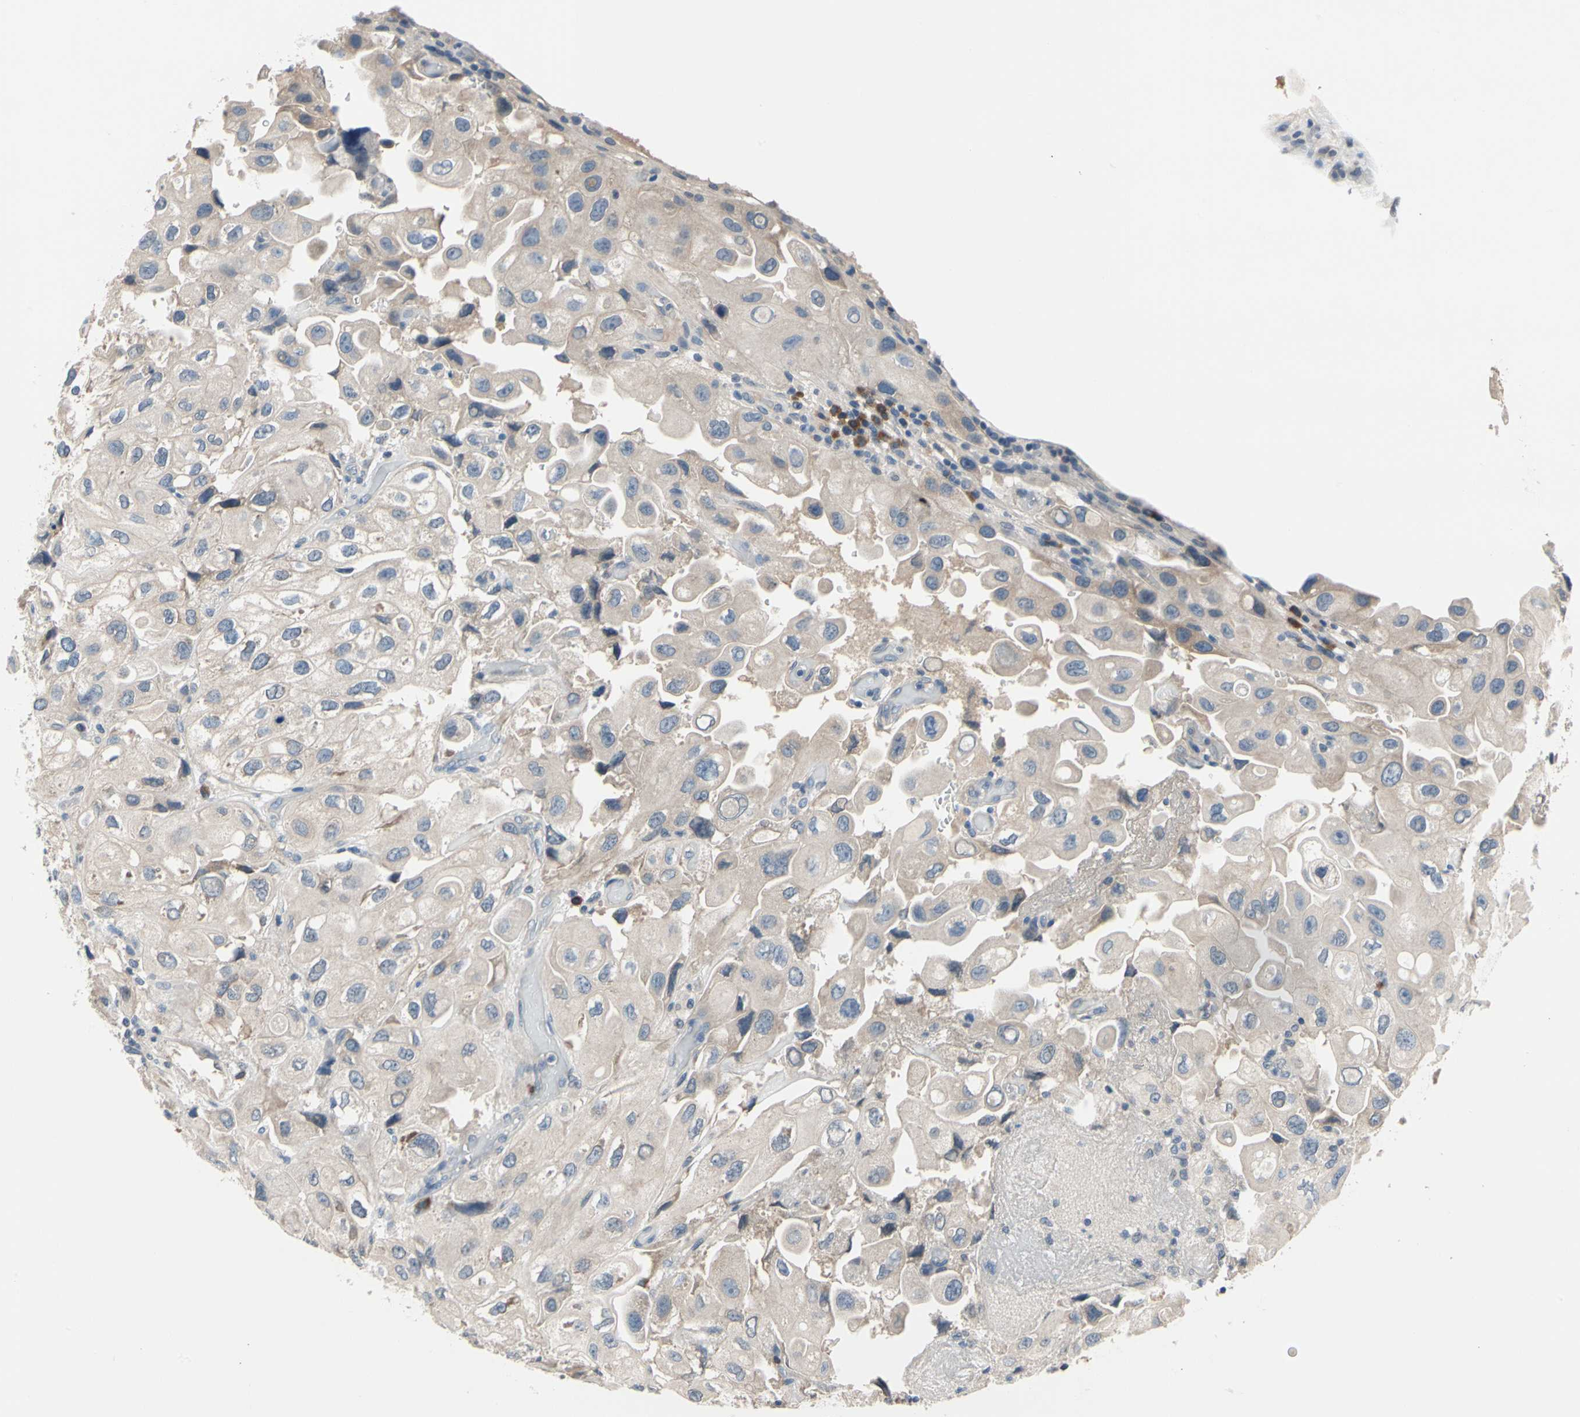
{"staining": {"intensity": "weak", "quantity": "25%-75%", "location": "cytoplasmic/membranous"}, "tissue": "urothelial cancer", "cell_type": "Tumor cells", "image_type": "cancer", "snomed": [{"axis": "morphology", "description": "Urothelial carcinoma, High grade"}, {"axis": "topography", "description": "Urinary bladder"}], "caption": "Urothelial carcinoma (high-grade) stained with a protein marker exhibits weak staining in tumor cells.", "gene": "SELENOK", "patient": {"sex": "female", "age": 64}}